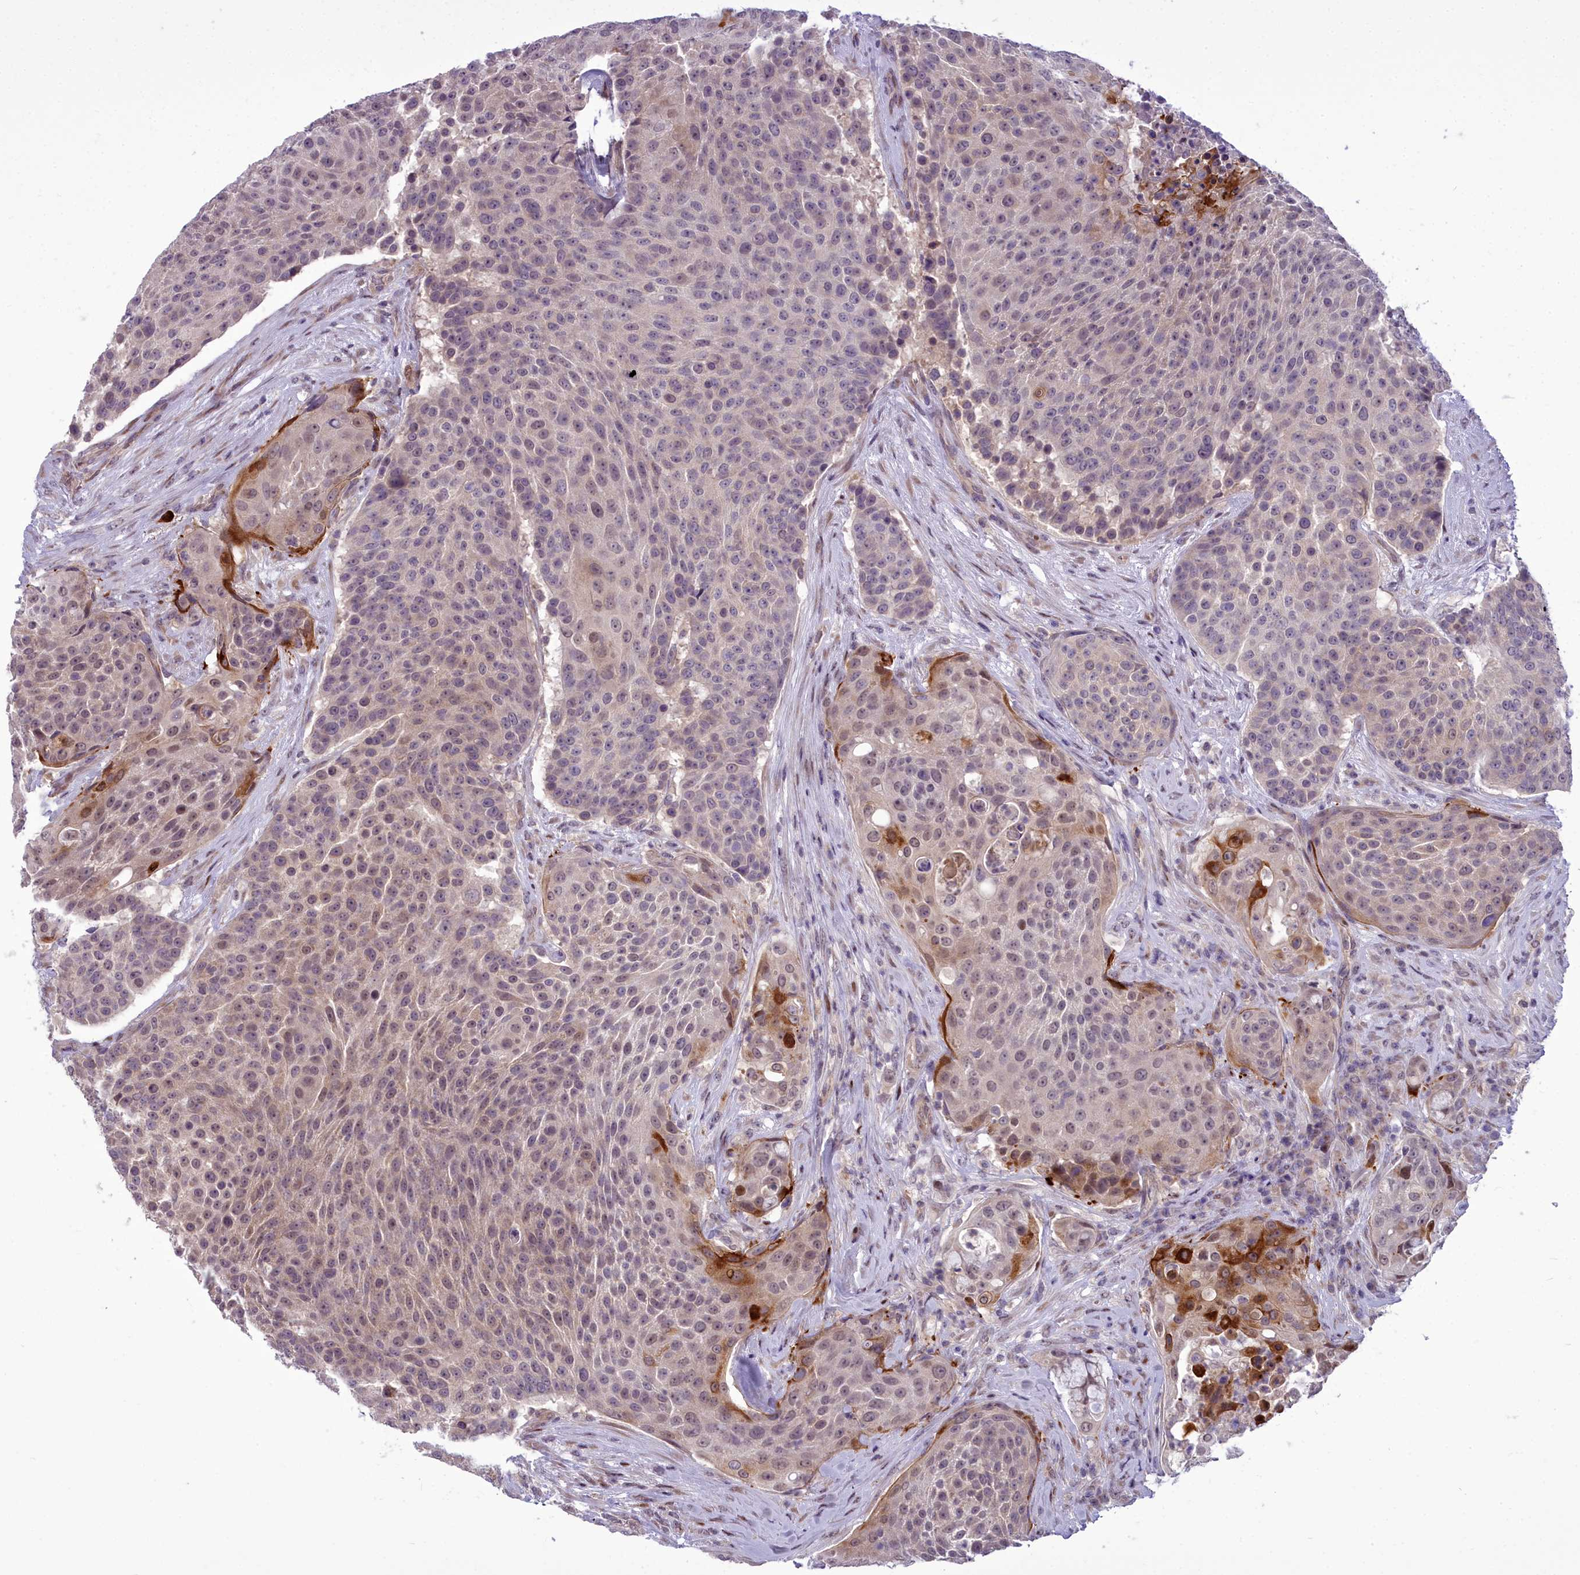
{"staining": {"intensity": "weak", "quantity": "25%-75%", "location": "nuclear"}, "tissue": "urothelial cancer", "cell_type": "Tumor cells", "image_type": "cancer", "snomed": [{"axis": "morphology", "description": "Urothelial carcinoma, High grade"}, {"axis": "topography", "description": "Urinary bladder"}], "caption": "Immunohistochemistry image of human urothelial carcinoma (high-grade) stained for a protein (brown), which reveals low levels of weak nuclear expression in approximately 25%-75% of tumor cells.", "gene": "AP1M1", "patient": {"sex": "female", "age": 63}}